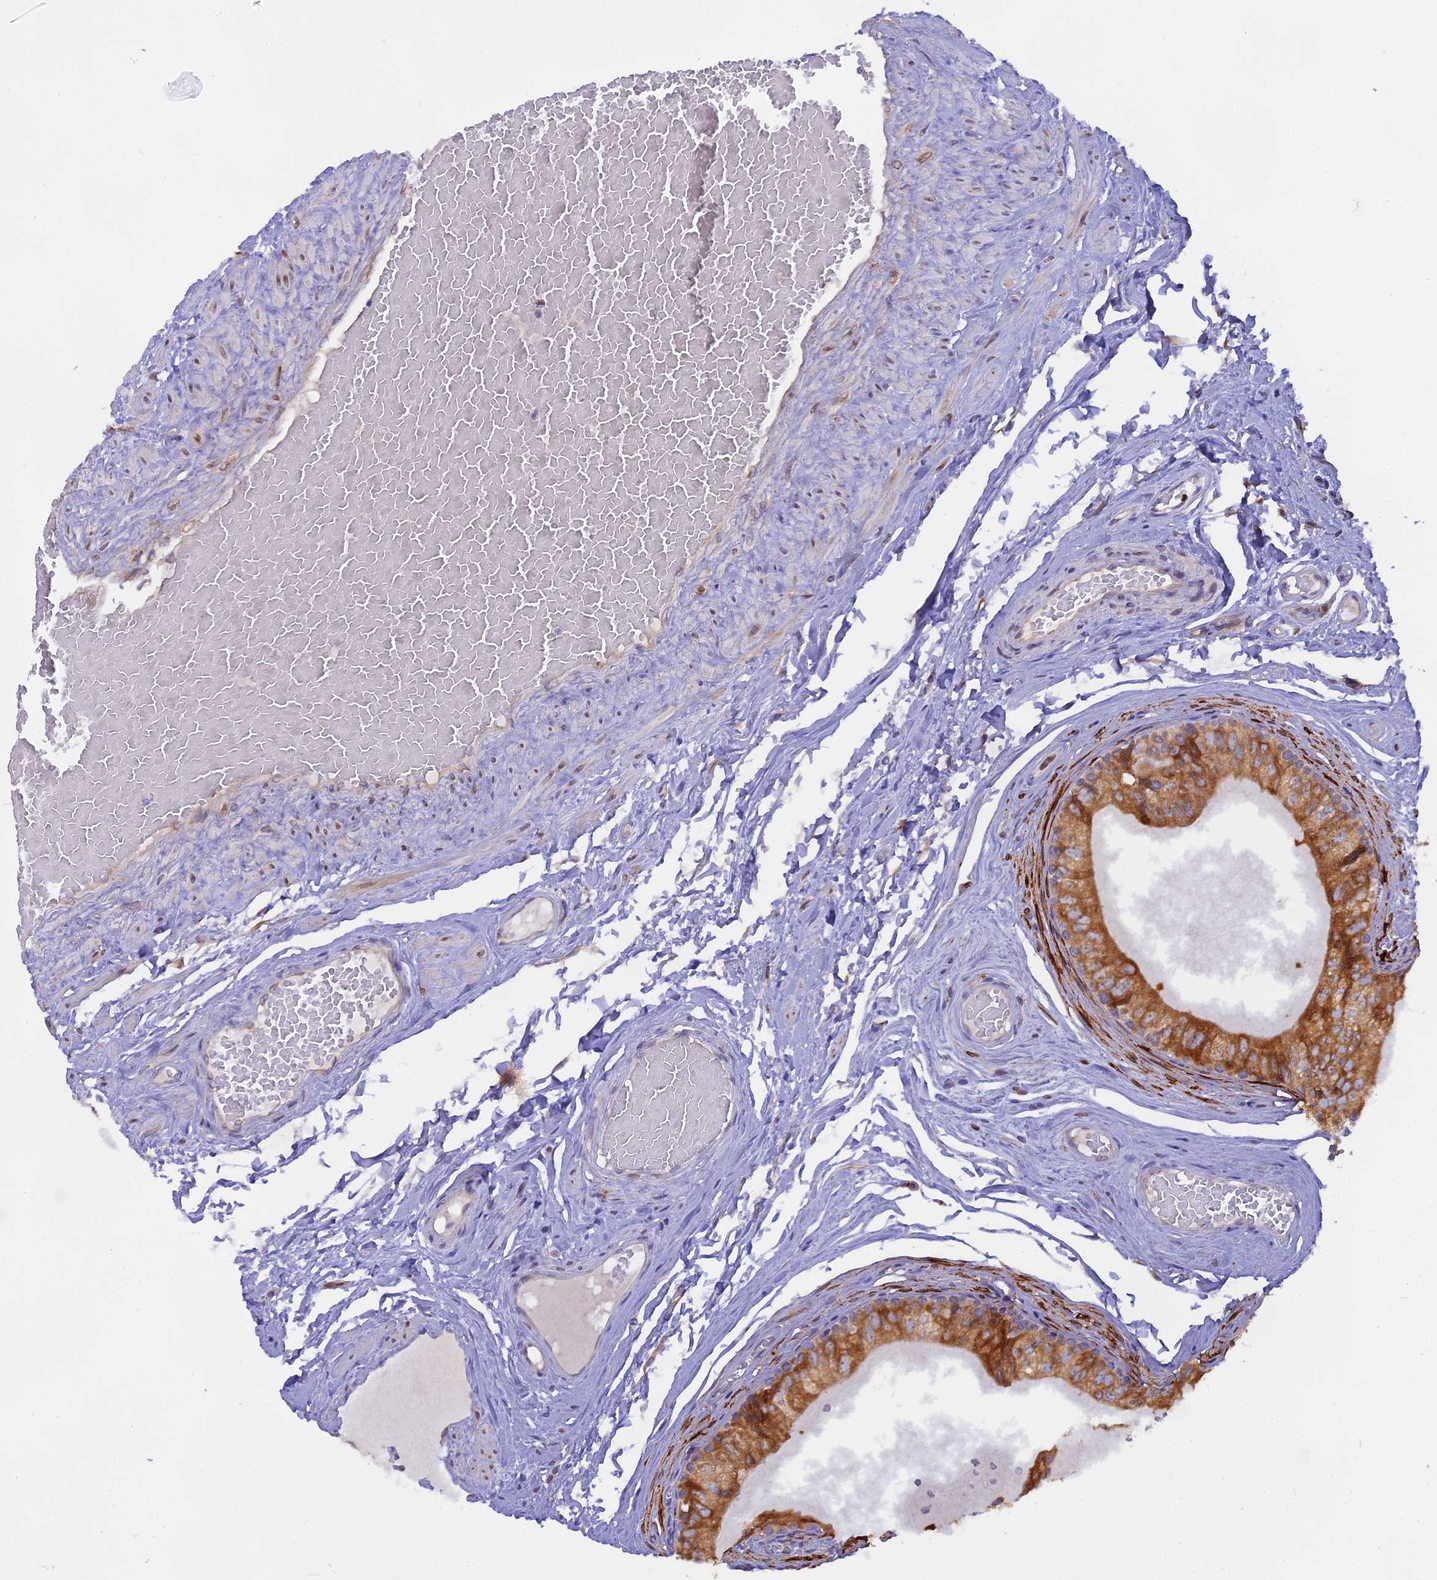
{"staining": {"intensity": "moderate", "quantity": ">75%", "location": "cytoplasmic/membranous"}, "tissue": "epididymis", "cell_type": "Glandular cells", "image_type": "normal", "snomed": [{"axis": "morphology", "description": "Normal tissue, NOS"}, {"axis": "topography", "description": "Epididymis"}], "caption": "Glandular cells exhibit medium levels of moderate cytoplasmic/membranous staining in approximately >75% of cells in unremarkable epididymis.", "gene": "TLCD1", "patient": {"sex": "male", "age": 79}}